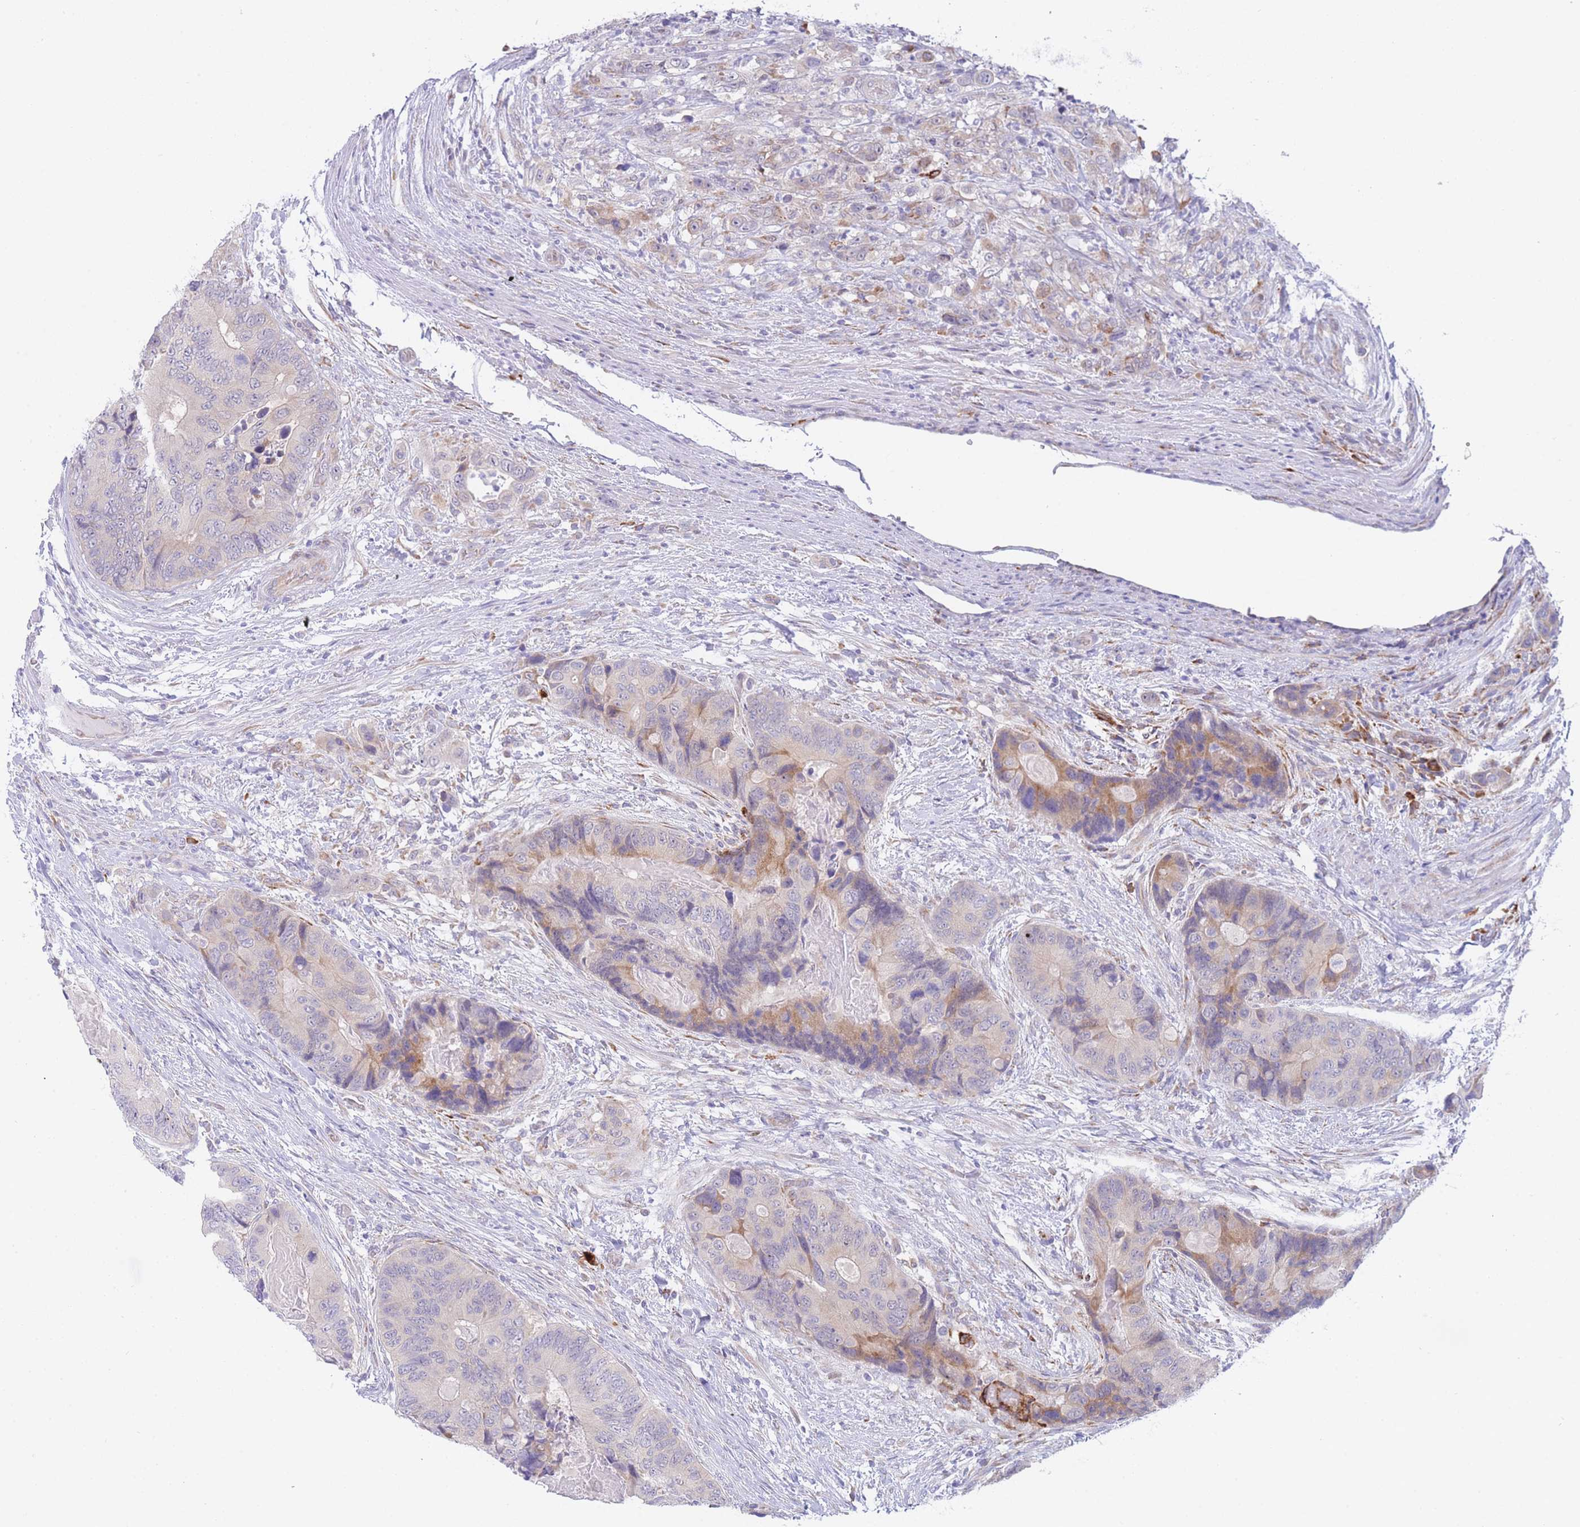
{"staining": {"intensity": "moderate", "quantity": "<25%", "location": "cytoplasmic/membranous"}, "tissue": "colorectal cancer", "cell_type": "Tumor cells", "image_type": "cancer", "snomed": [{"axis": "morphology", "description": "Adenocarcinoma, NOS"}, {"axis": "topography", "description": "Colon"}], "caption": "IHC staining of colorectal cancer (adenocarcinoma), which displays low levels of moderate cytoplasmic/membranous staining in approximately <25% of tumor cells indicating moderate cytoplasmic/membranous protein positivity. The staining was performed using DAB (3,3'-diaminobenzidine) (brown) for protein detection and nuclei were counterstained in hematoxylin (blue).", "gene": "ZNF510", "patient": {"sex": "male", "age": 84}}